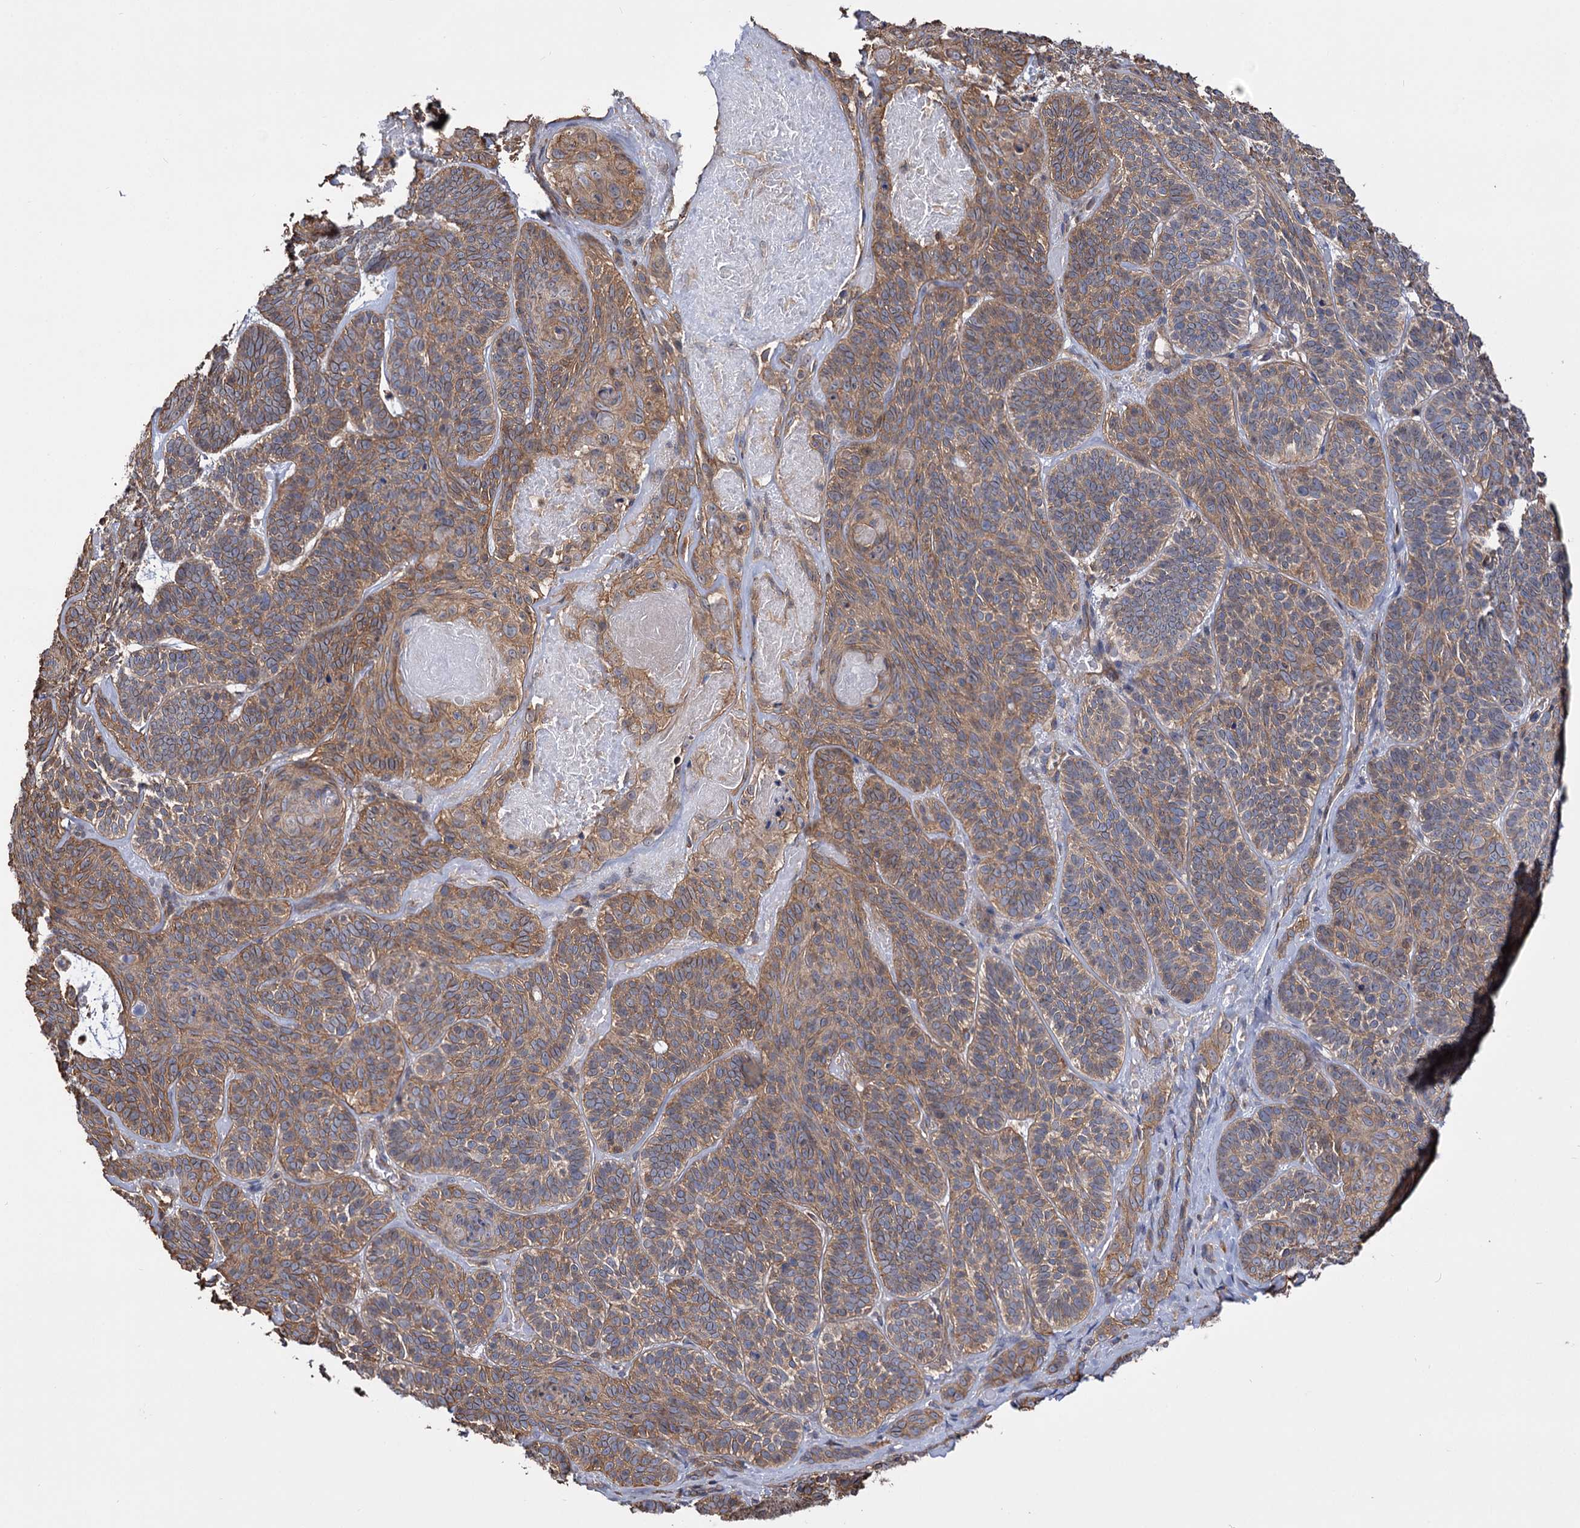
{"staining": {"intensity": "moderate", "quantity": ">75%", "location": "cytoplasmic/membranous"}, "tissue": "skin cancer", "cell_type": "Tumor cells", "image_type": "cancer", "snomed": [{"axis": "morphology", "description": "Basal cell carcinoma"}, {"axis": "topography", "description": "Skin"}], "caption": "The immunohistochemical stain labels moderate cytoplasmic/membranous positivity in tumor cells of skin cancer tissue.", "gene": "IDI1", "patient": {"sex": "male", "age": 85}}